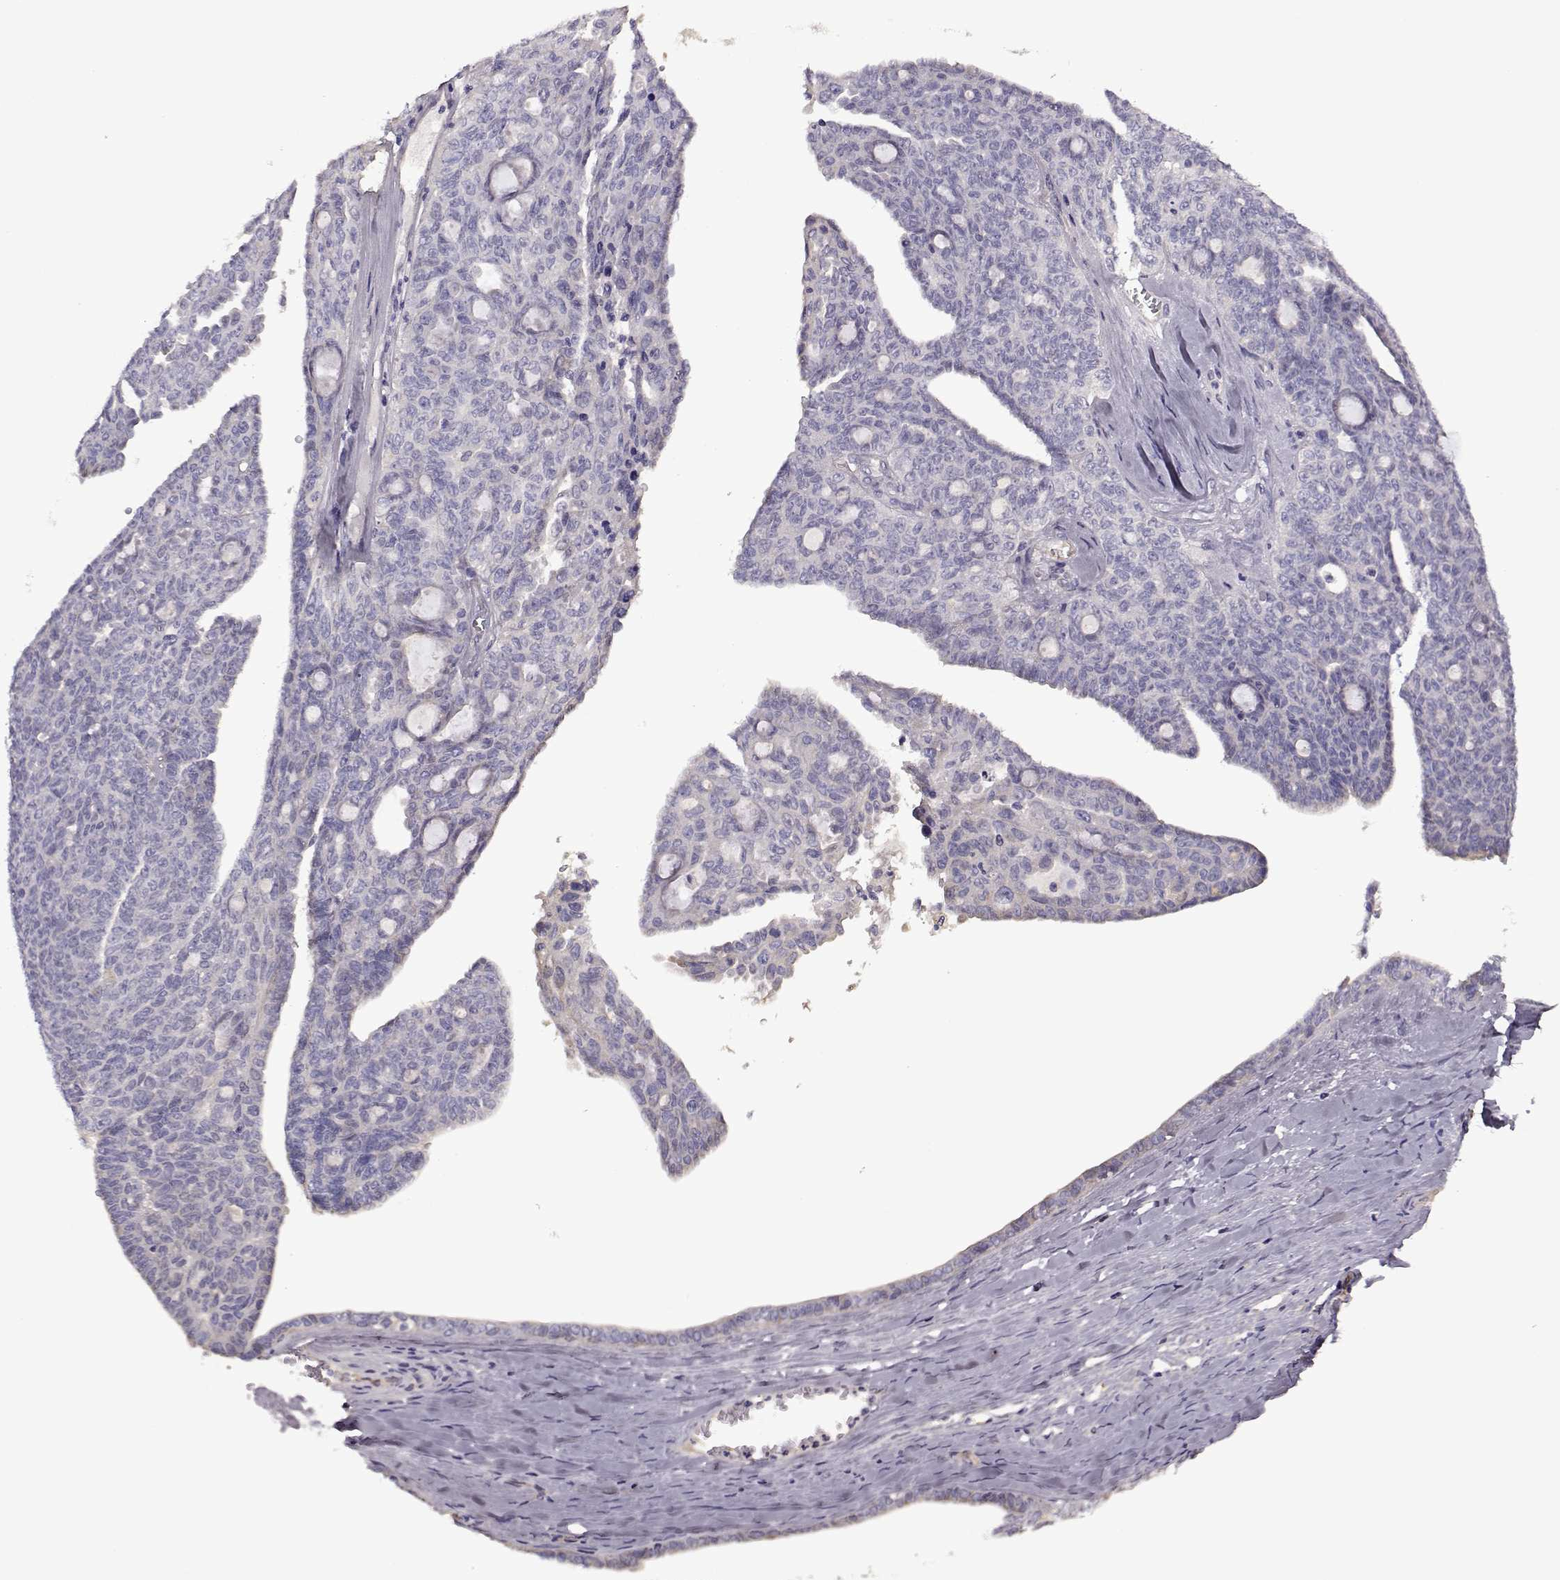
{"staining": {"intensity": "negative", "quantity": "none", "location": "none"}, "tissue": "ovarian cancer", "cell_type": "Tumor cells", "image_type": "cancer", "snomed": [{"axis": "morphology", "description": "Cystadenocarcinoma, serous, NOS"}, {"axis": "topography", "description": "Ovary"}], "caption": "Serous cystadenocarcinoma (ovarian) stained for a protein using immunohistochemistry (IHC) exhibits no expression tumor cells.", "gene": "EDDM3B", "patient": {"sex": "female", "age": 71}}